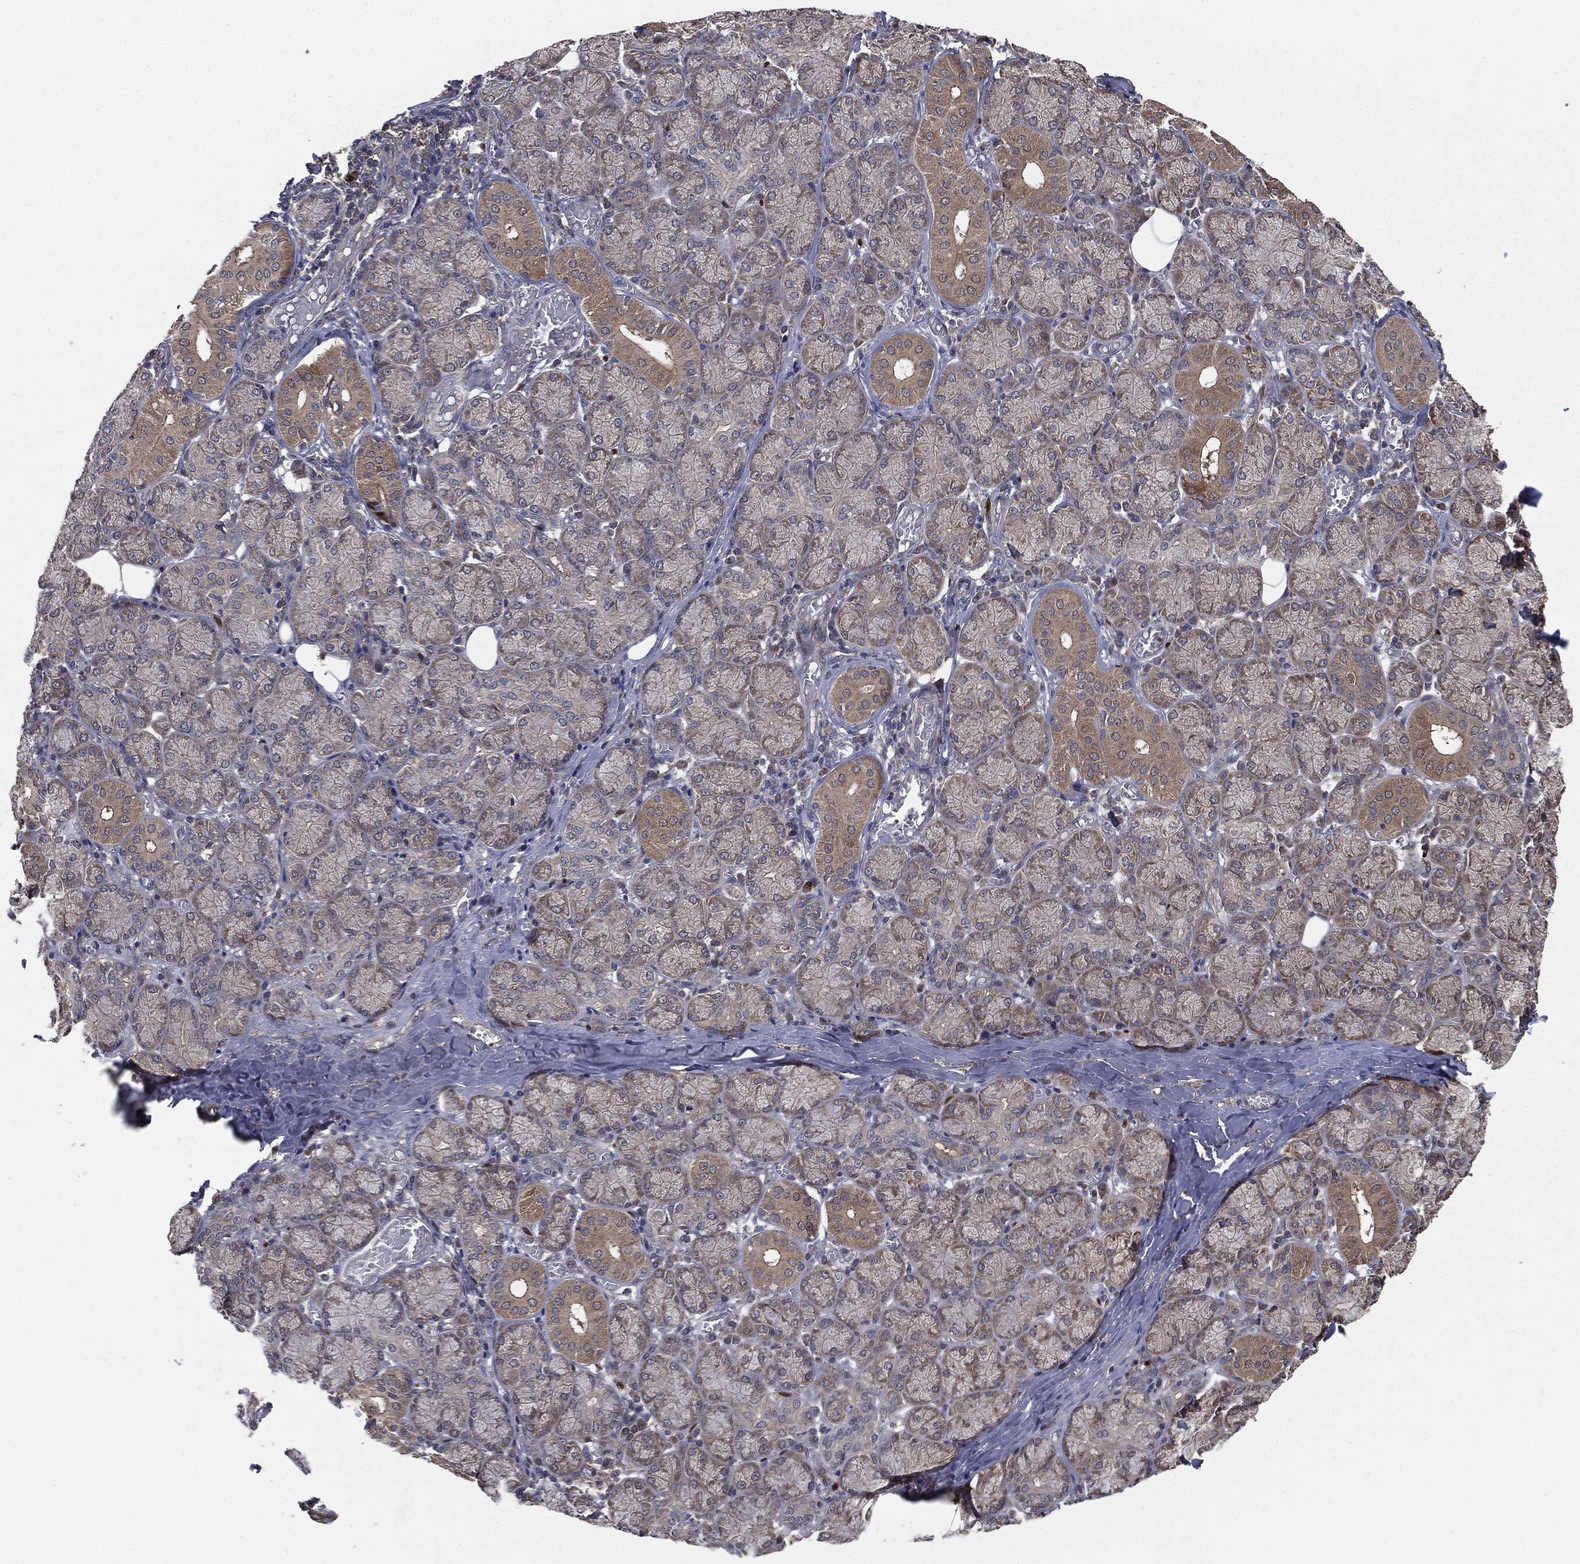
{"staining": {"intensity": "weak", "quantity": "<25%", "location": "cytoplasmic/membranous"}, "tissue": "salivary gland", "cell_type": "Glandular cells", "image_type": "normal", "snomed": [{"axis": "morphology", "description": "Normal tissue, NOS"}, {"axis": "topography", "description": "Salivary gland"}, {"axis": "topography", "description": "Peripheral nerve tissue"}], "caption": "DAB immunohistochemical staining of unremarkable salivary gland displays no significant expression in glandular cells.", "gene": "PLOD3", "patient": {"sex": "female", "age": 24}}